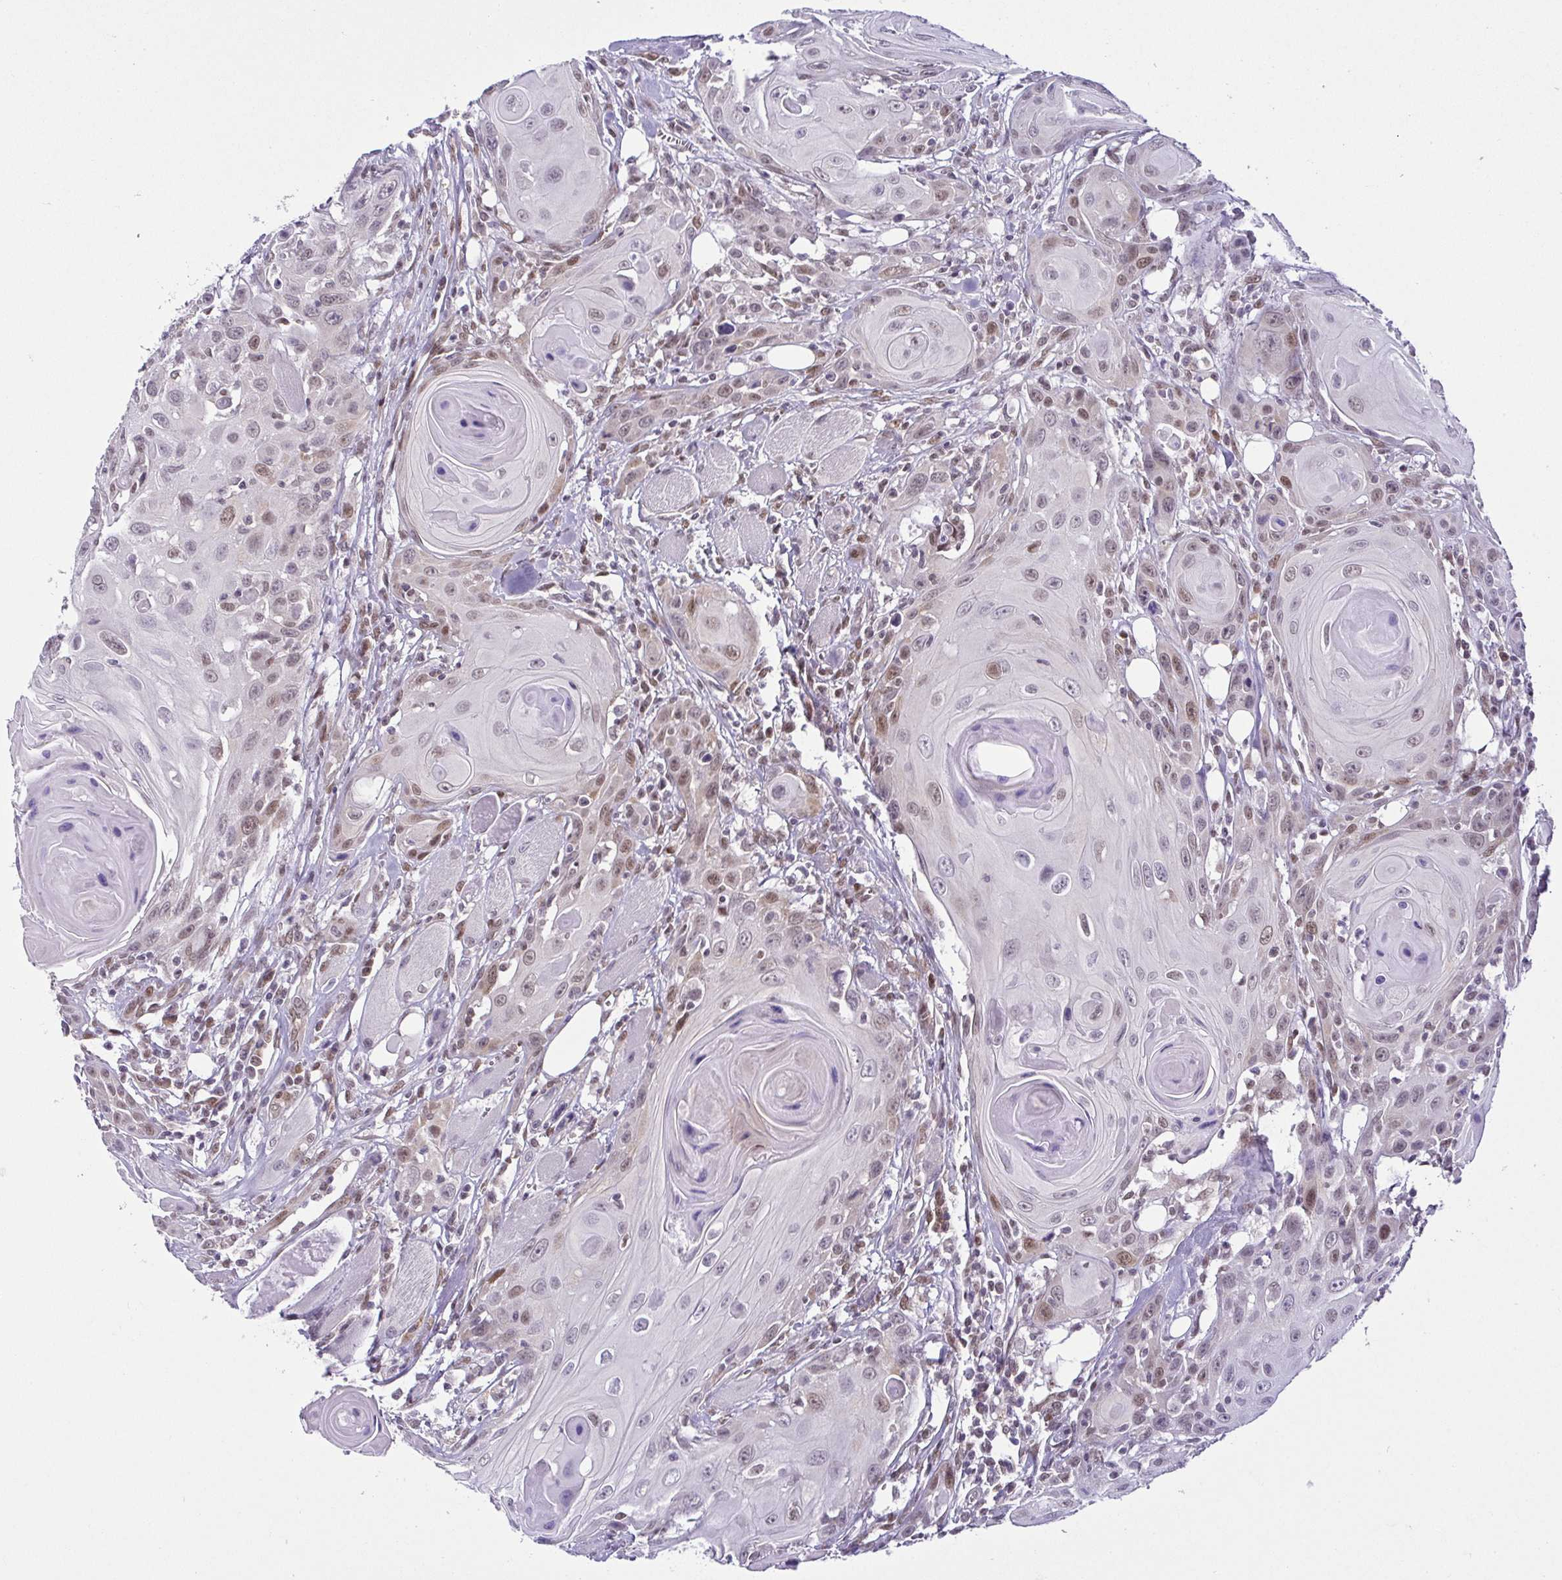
{"staining": {"intensity": "moderate", "quantity": "<25%", "location": "nuclear"}, "tissue": "head and neck cancer", "cell_type": "Tumor cells", "image_type": "cancer", "snomed": [{"axis": "morphology", "description": "Squamous cell carcinoma, NOS"}, {"axis": "topography", "description": "Head-Neck"}], "caption": "About <25% of tumor cells in human squamous cell carcinoma (head and neck) display moderate nuclear protein positivity as visualized by brown immunohistochemical staining.", "gene": "RBM3", "patient": {"sex": "female", "age": 80}}